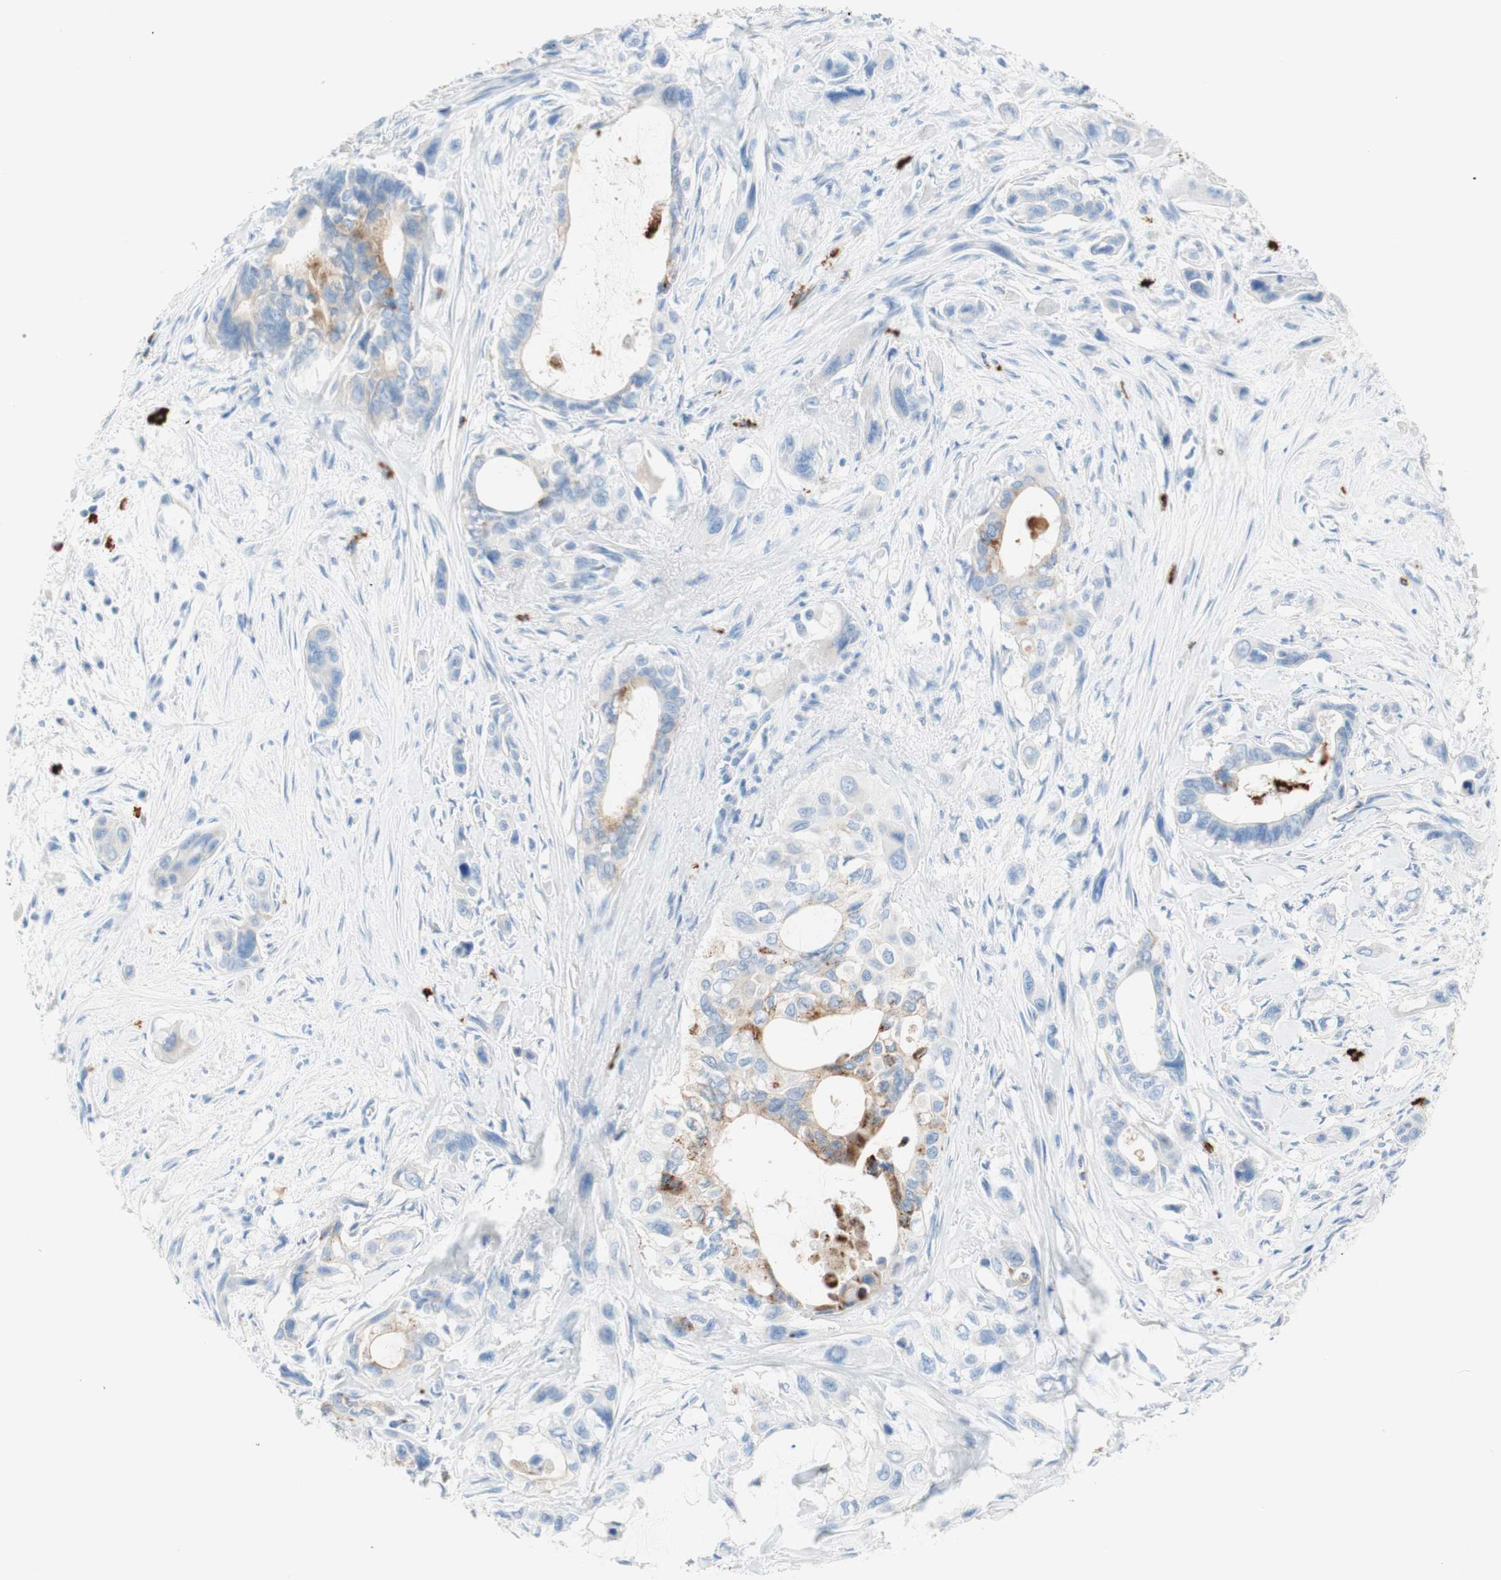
{"staining": {"intensity": "weak", "quantity": "25%-75%", "location": "cytoplasmic/membranous"}, "tissue": "pancreatic cancer", "cell_type": "Tumor cells", "image_type": "cancer", "snomed": [{"axis": "morphology", "description": "Adenocarcinoma, NOS"}, {"axis": "topography", "description": "Pancreas"}], "caption": "Tumor cells show low levels of weak cytoplasmic/membranous expression in approximately 25%-75% of cells in pancreatic adenocarcinoma. The staining was performed using DAB (3,3'-diaminobenzidine), with brown indicating positive protein expression. Nuclei are stained blue with hematoxylin.", "gene": "CEACAM1", "patient": {"sex": "male", "age": 73}}